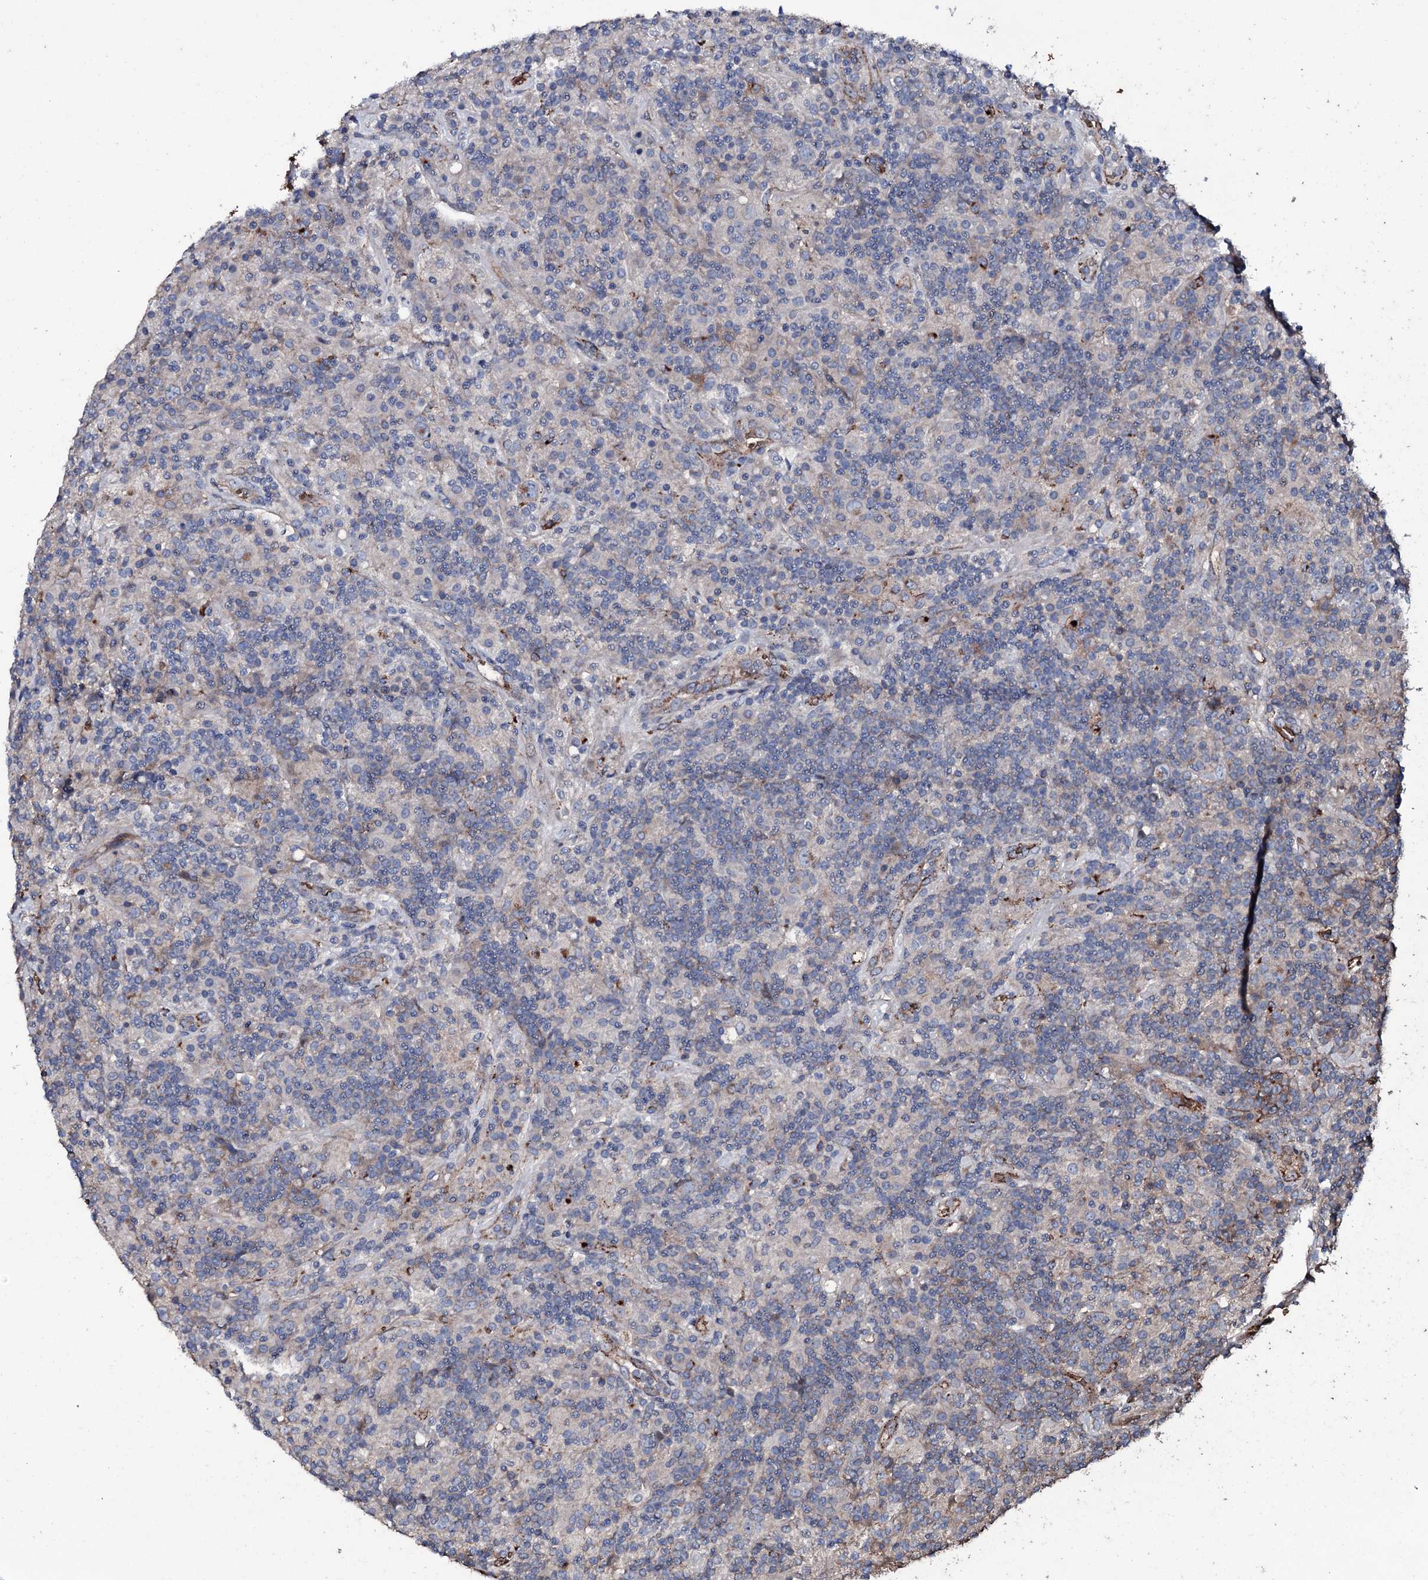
{"staining": {"intensity": "negative", "quantity": "none", "location": "none"}, "tissue": "lymphoma", "cell_type": "Tumor cells", "image_type": "cancer", "snomed": [{"axis": "morphology", "description": "Hodgkin's disease, NOS"}, {"axis": "topography", "description": "Lymph node"}], "caption": "This is an immunohistochemistry image of human Hodgkin's disease. There is no positivity in tumor cells.", "gene": "ZSWIM8", "patient": {"sex": "male", "age": 70}}